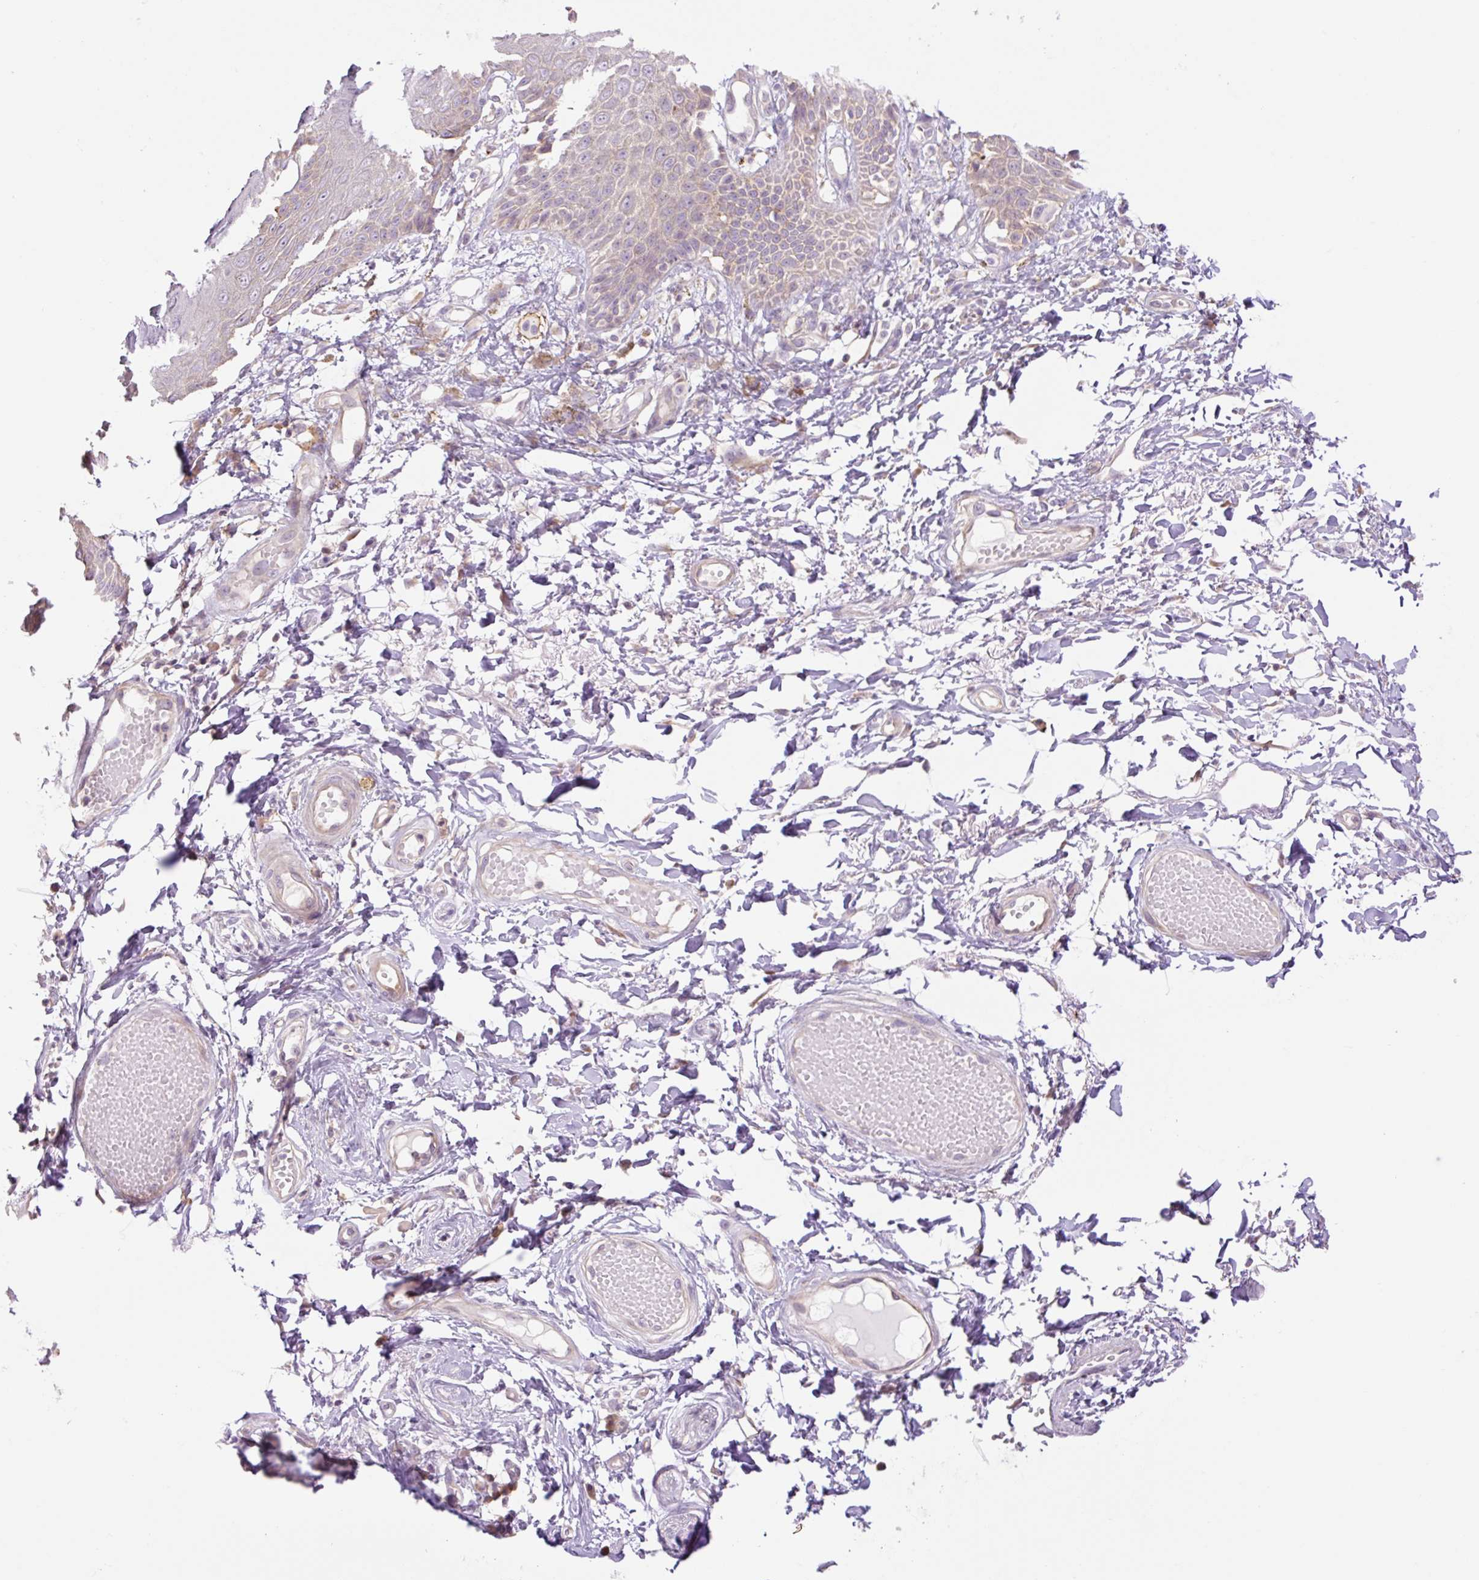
{"staining": {"intensity": "weak", "quantity": "25%-75%", "location": "cytoplasmic/membranous"}, "tissue": "skin", "cell_type": "Epidermal cells", "image_type": "normal", "snomed": [{"axis": "morphology", "description": "Normal tissue, NOS"}, {"axis": "topography", "description": "Anal"}, {"axis": "topography", "description": "Peripheral nerve tissue"}], "caption": "A brown stain shows weak cytoplasmic/membranous staining of a protein in epidermal cells of benign human skin.", "gene": "GRID2", "patient": {"sex": "male", "age": 78}}